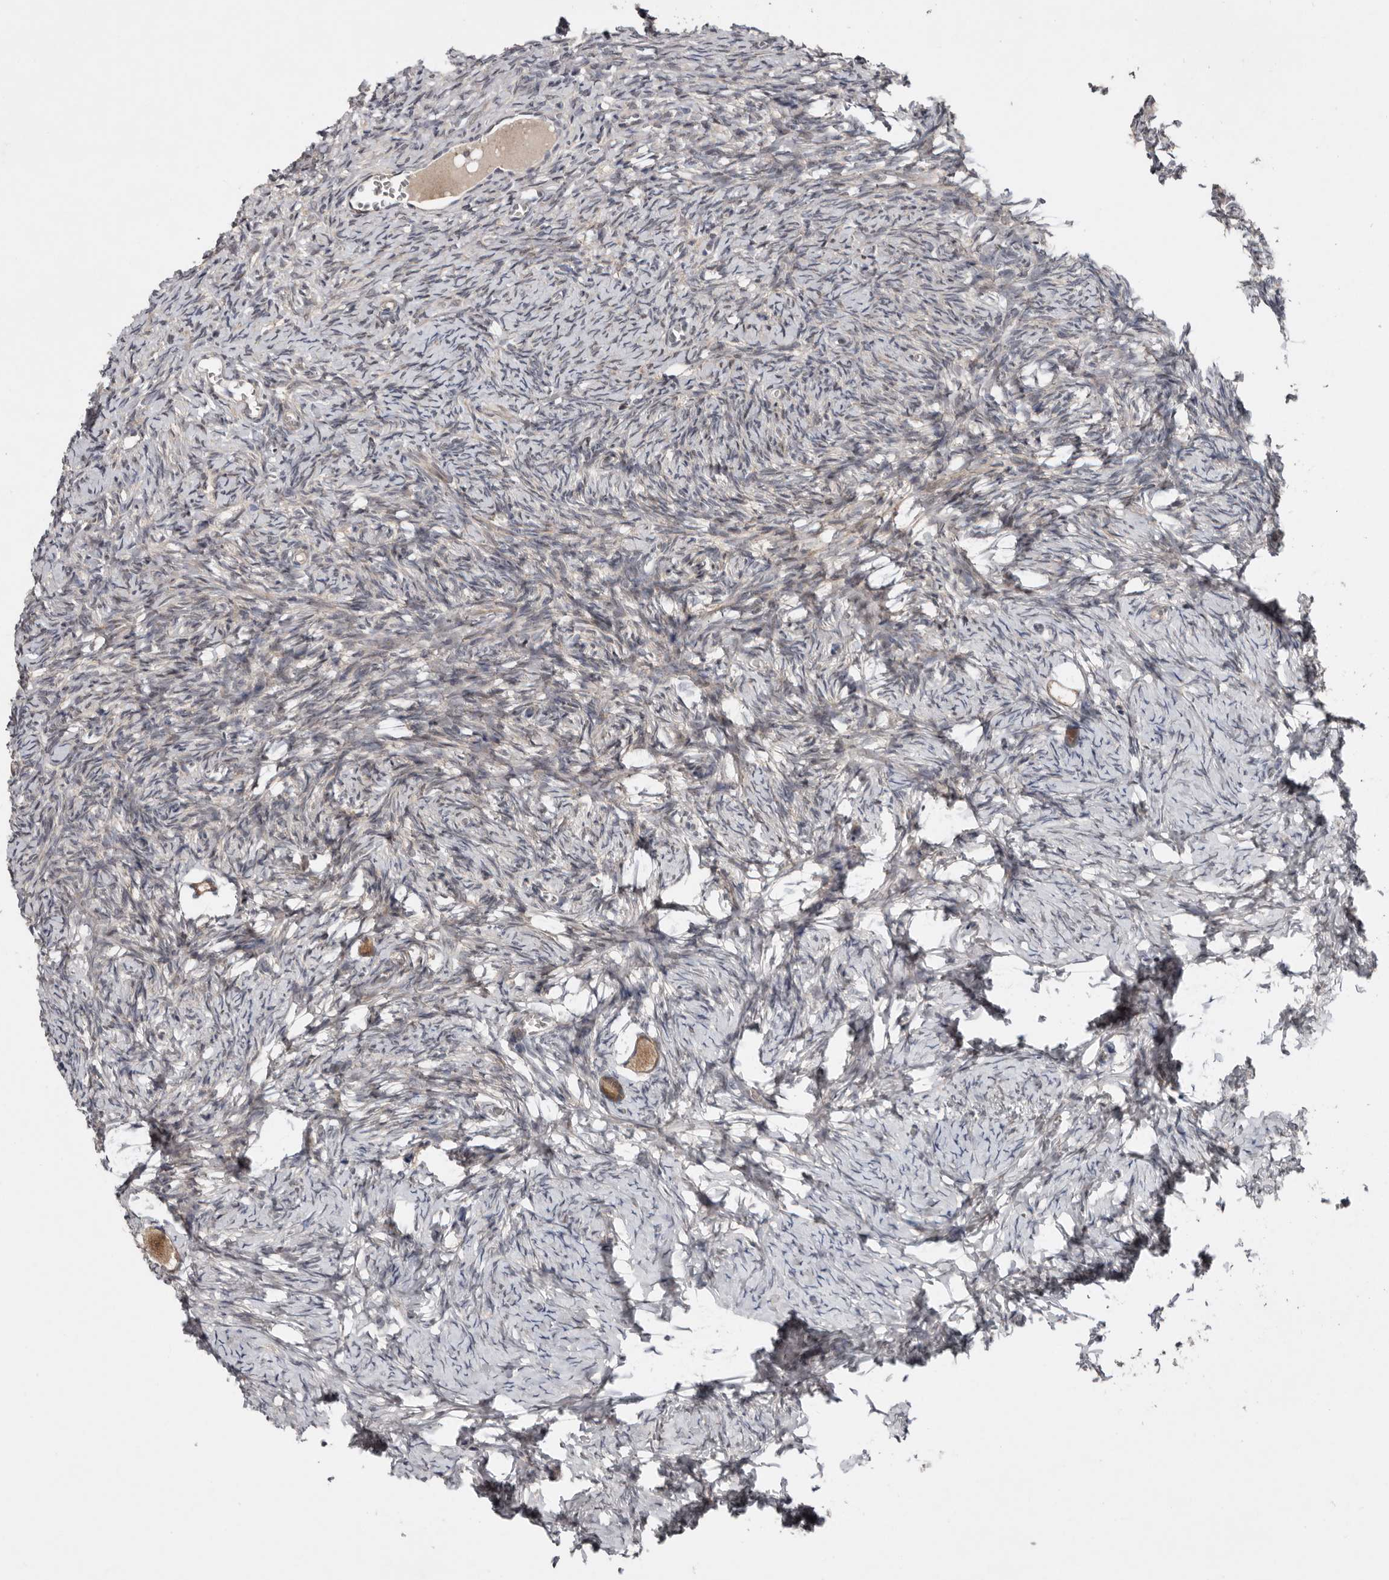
{"staining": {"intensity": "weak", "quantity": ">75%", "location": "cytoplasmic/membranous"}, "tissue": "ovary", "cell_type": "Follicle cells", "image_type": "normal", "snomed": [{"axis": "morphology", "description": "Normal tissue, NOS"}, {"axis": "topography", "description": "Ovary"}], "caption": "Ovary stained with DAB (3,3'-diaminobenzidine) IHC displays low levels of weak cytoplasmic/membranous expression in approximately >75% of follicle cells.", "gene": "CHML", "patient": {"sex": "female", "age": 27}}